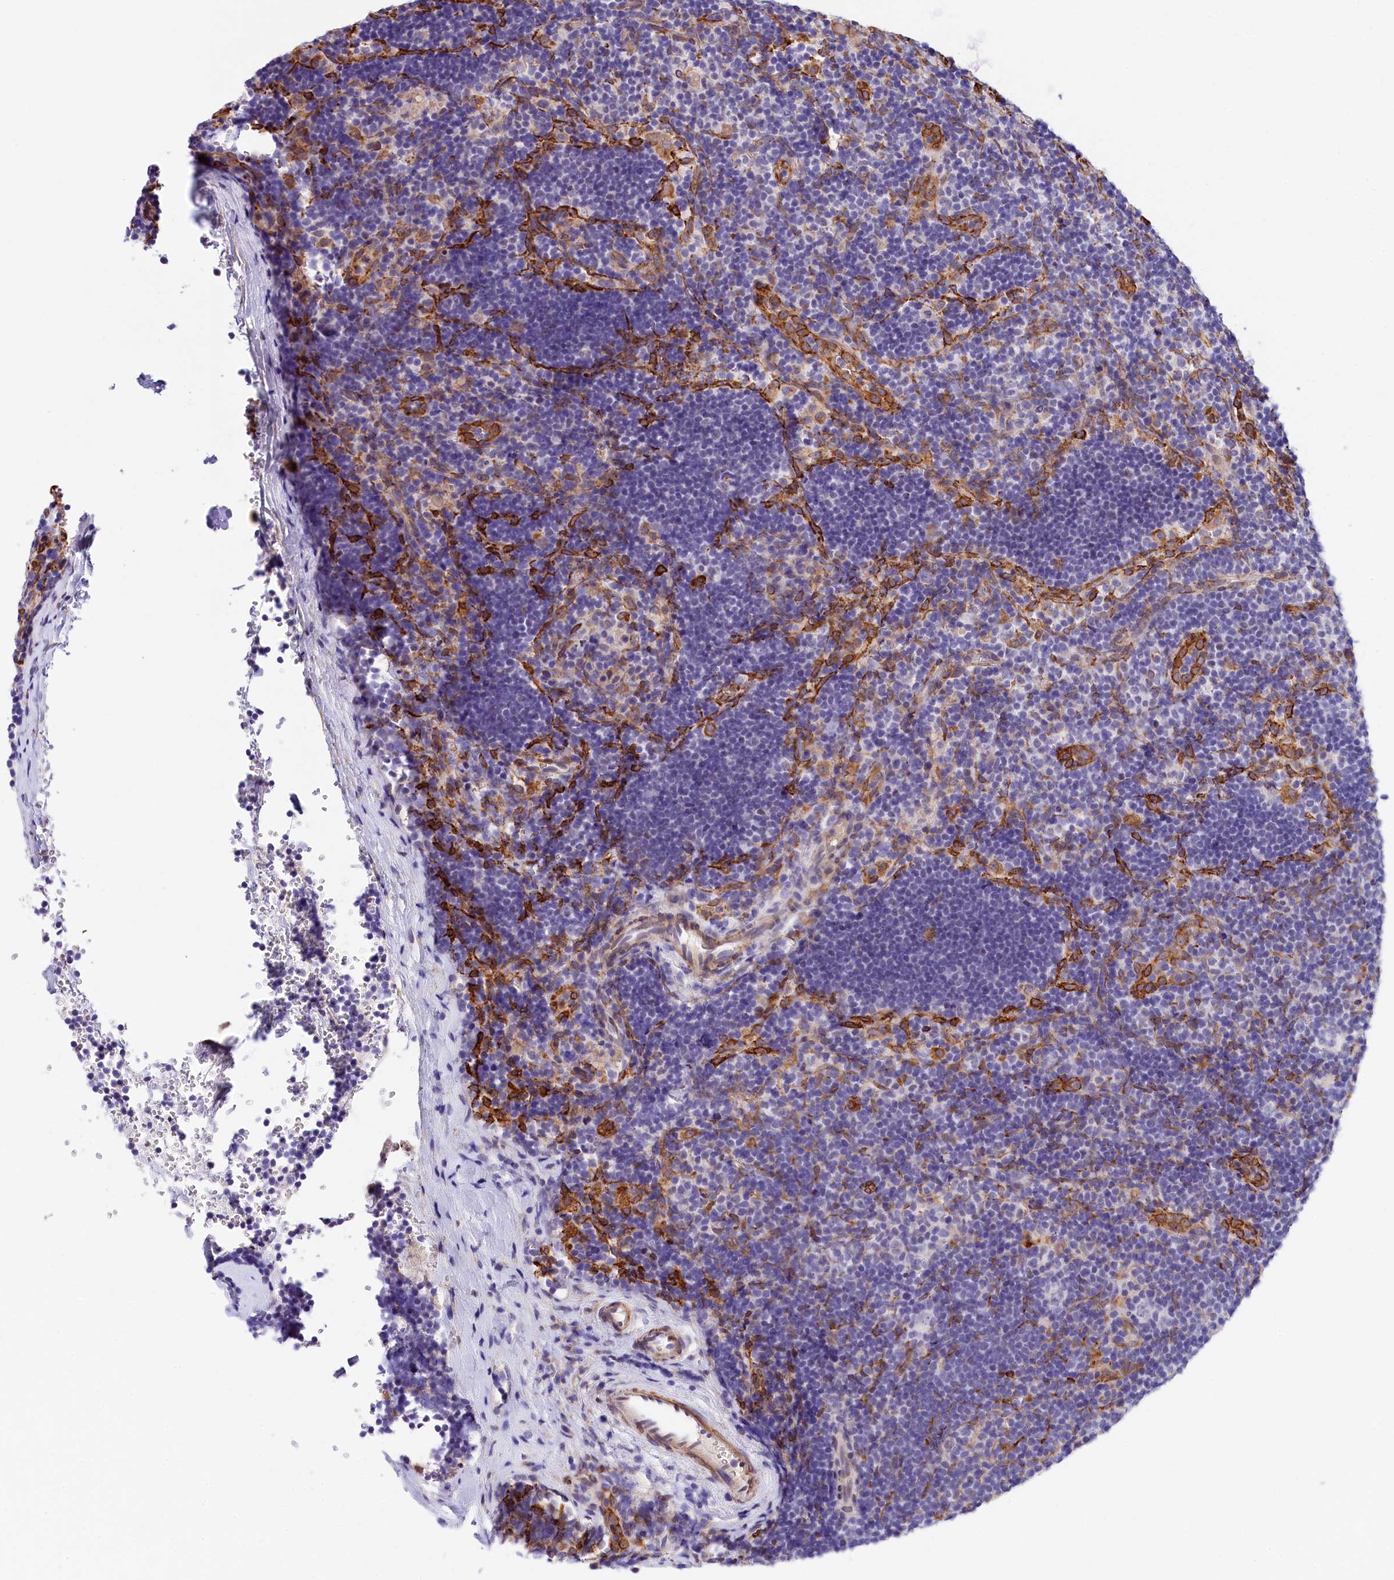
{"staining": {"intensity": "negative", "quantity": "none", "location": "none"}, "tissue": "lymphoma", "cell_type": "Tumor cells", "image_type": "cancer", "snomed": [{"axis": "morphology", "description": "Hodgkin's disease, NOS"}, {"axis": "topography", "description": "Lymph node"}], "caption": "This is an immunohistochemistry (IHC) photomicrograph of lymphoma. There is no expression in tumor cells.", "gene": "ITGA1", "patient": {"sex": "female", "age": 57}}